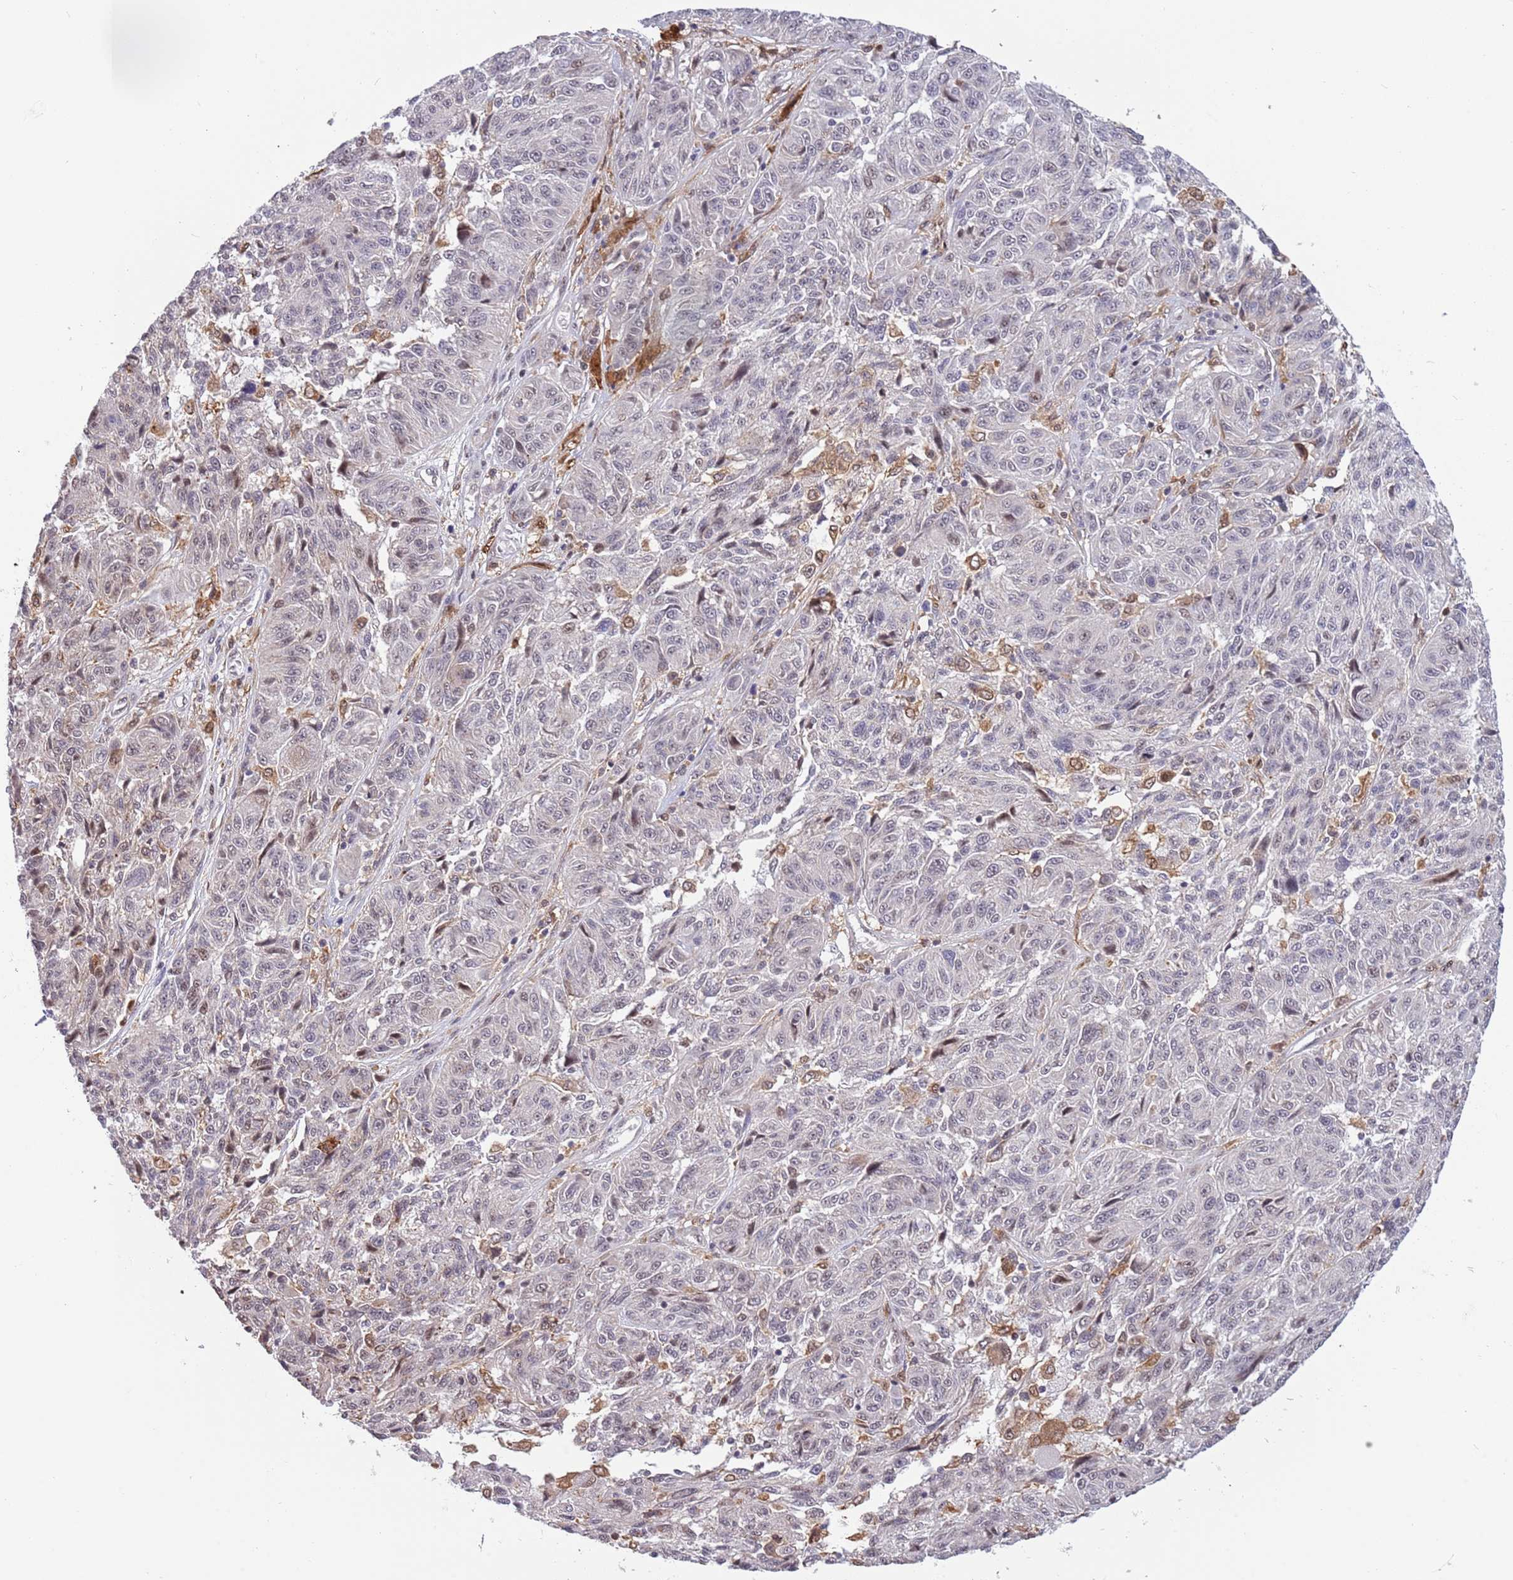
{"staining": {"intensity": "negative", "quantity": "none", "location": "none"}, "tissue": "melanoma", "cell_type": "Tumor cells", "image_type": "cancer", "snomed": [{"axis": "morphology", "description": "Malignant melanoma, NOS"}, {"axis": "topography", "description": "Skin"}], "caption": "A high-resolution photomicrograph shows immunohistochemistry staining of malignant melanoma, which exhibits no significant staining in tumor cells.", "gene": "CCNJL", "patient": {"sex": "male", "age": 53}}